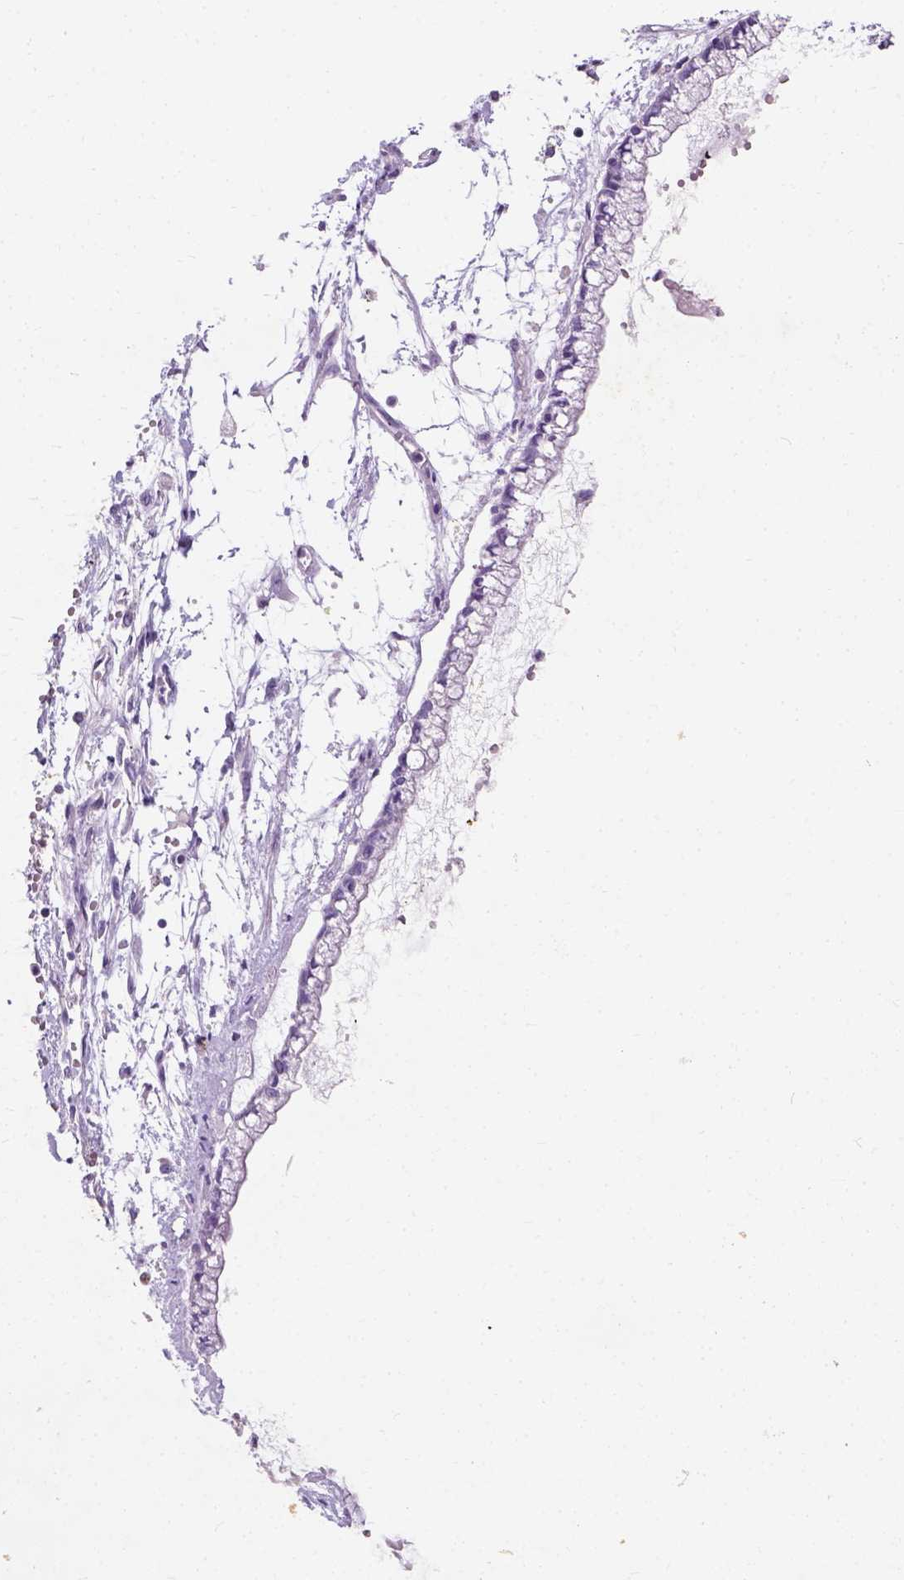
{"staining": {"intensity": "negative", "quantity": "none", "location": "none"}, "tissue": "ovarian cancer", "cell_type": "Tumor cells", "image_type": "cancer", "snomed": [{"axis": "morphology", "description": "Cystadenocarcinoma, mucinous, NOS"}, {"axis": "topography", "description": "Ovary"}], "caption": "Ovarian mucinous cystadenocarcinoma stained for a protein using immunohistochemistry (IHC) displays no staining tumor cells.", "gene": "CHODL", "patient": {"sex": "female", "age": 67}}